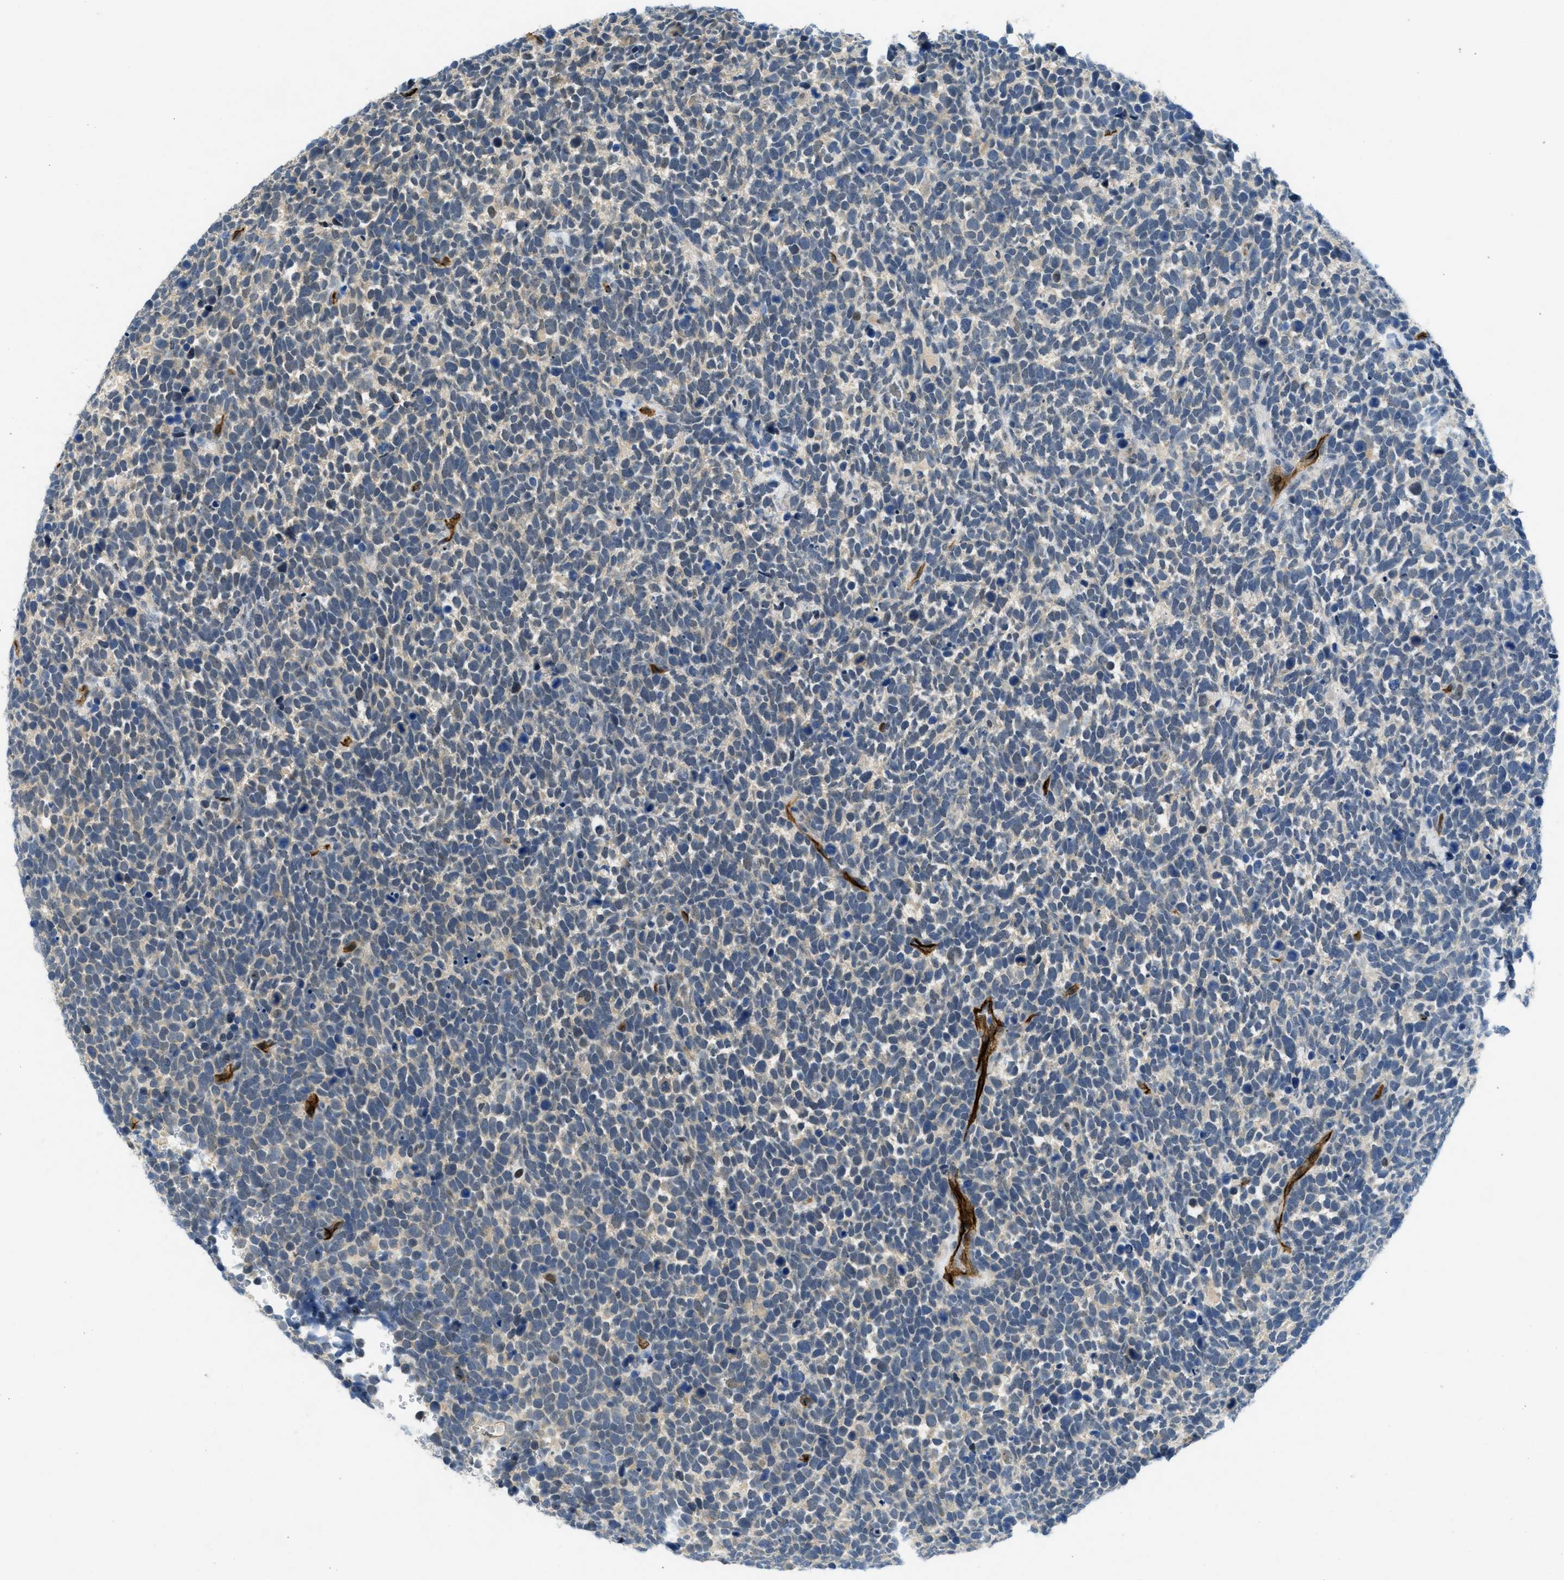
{"staining": {"intensity": "negative", "quantity": "none", "location": "none"}, "tissue": "urothelial cancer", "cell_type": "Tumor cells", "image_type": "cancer", "snomed": [{"axis": "morphology", "description": "Urothelial carcinoma, High grade"}, {"axis": "topography", "description": "Urinary bladder"}], "caption": "High power microscopy histopathology image of an IHC image of urothelial cancer, revealing no significant positivity in tumor cells.", "gene": "SLCO2A1", "patient": {"sex": "female", "age": 82}}